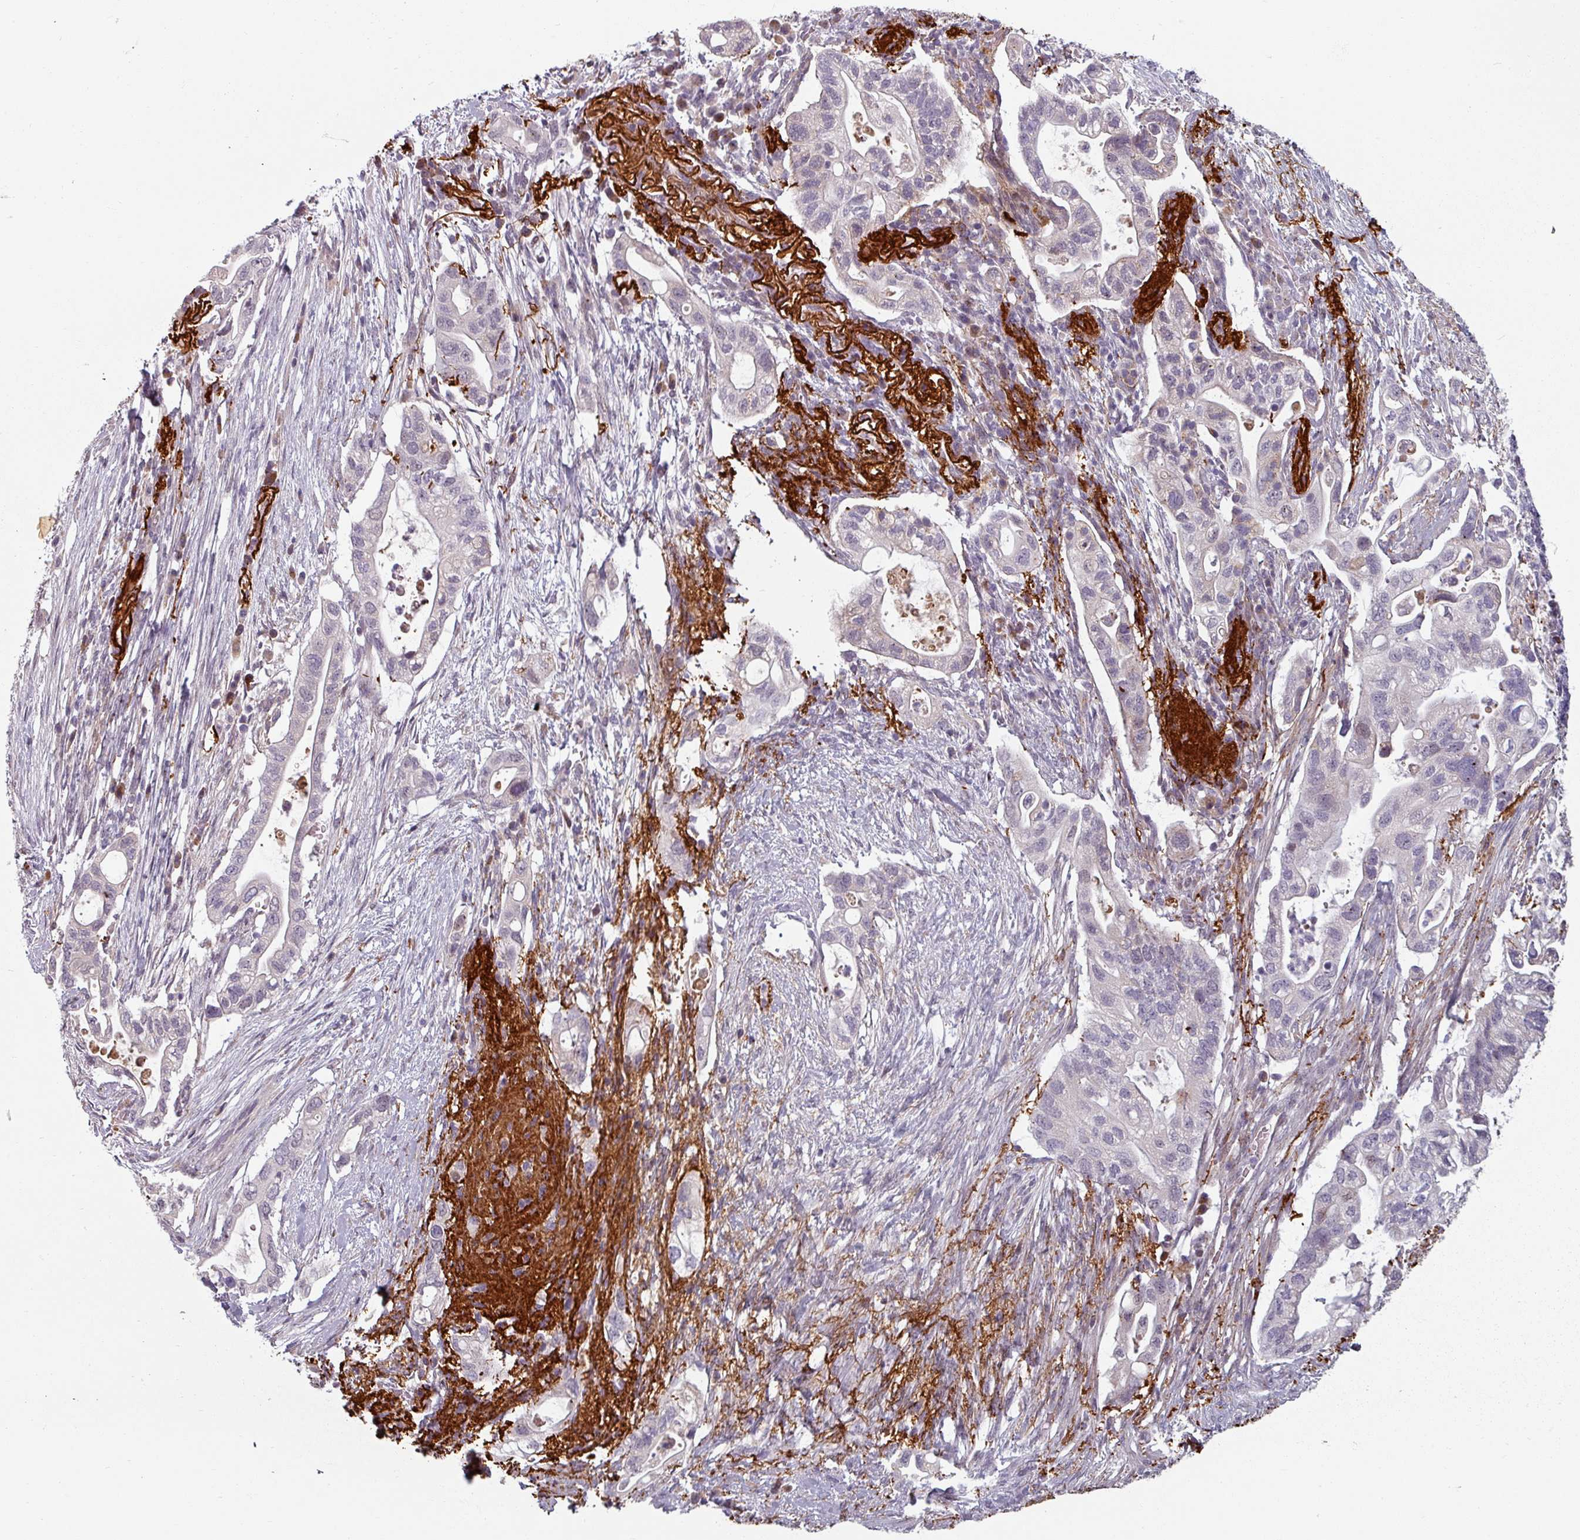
{"staining": {"intensity": "negative", "quantity": "none", "location": "none"}, "tissue": "pancreatic cancer", "cell_type": "Tumor cells", "image_type": "cancer", "snomed": [{"axis": "morphology", "description": "Adenocarcinoma, NOS"}, {"axis": "topography", "description": "Pancreas"}], "caption": "Image shows no protein expression in tumor cells of adenocarcinoma (pancreatic) tissue. Nuclei are stained in blue.", "gene": "CYB5RL", "patient": {"sex": "female", "age": 72}}